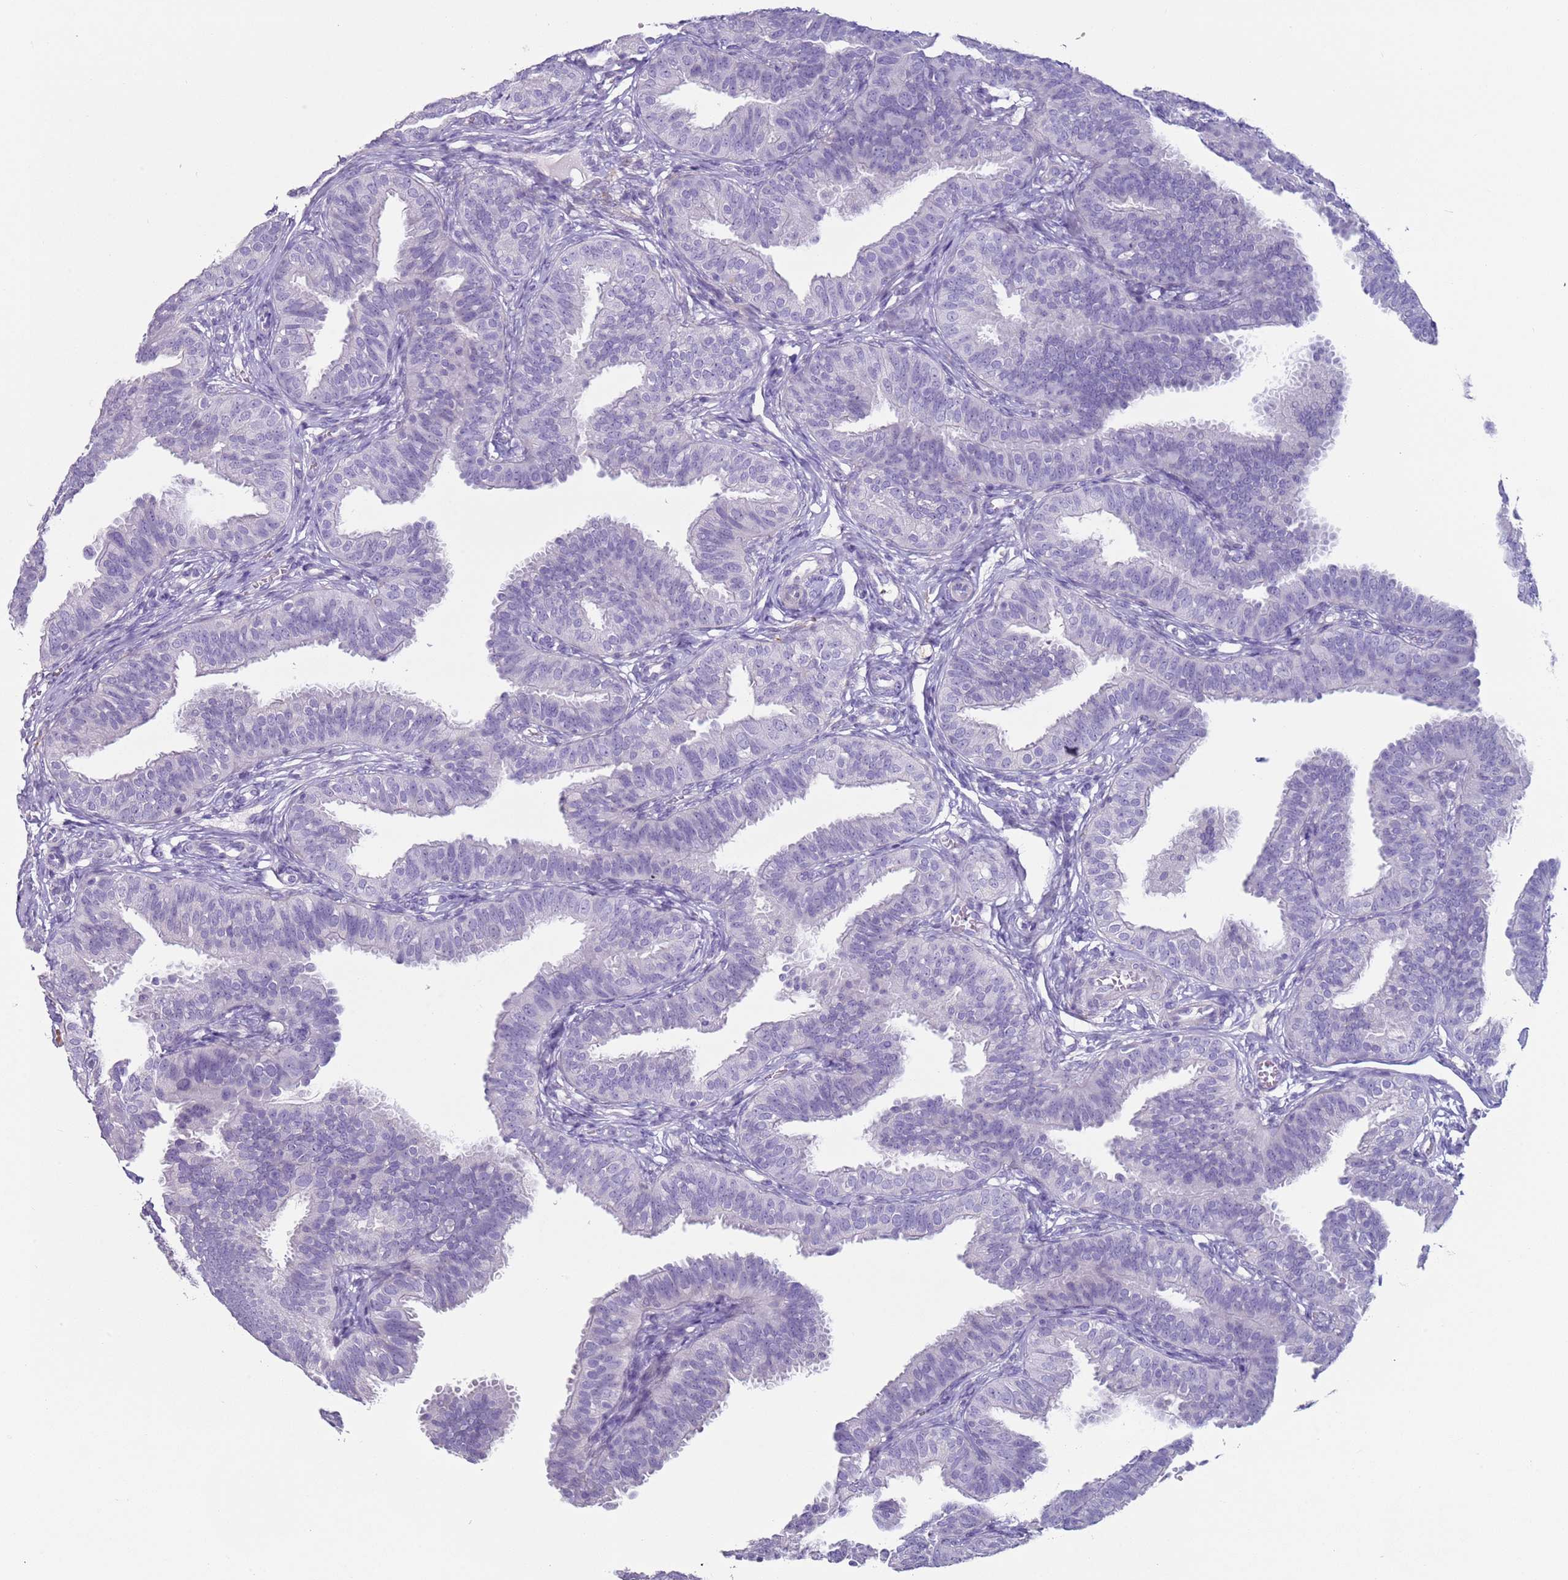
{"staining": {"intensity": "negative", "quantity": "none", "location": "none"}, "tissue": "fallopian tube", "cell_type": "Glandular cells", "image_type": "normal", "snomed": [{"axis": "morphology", "description": "Normal tissue, NOS"}, {"axis": "topography", "description": "Fallopian tube"}], "caption": "Immunohistochemistry histopathology image of benign fallopian tube stained for a protein (brown), which reveals no positivity in glandular cells.", "gene": "NPAP1", "patient": {"sex": "female", "age": 35}}